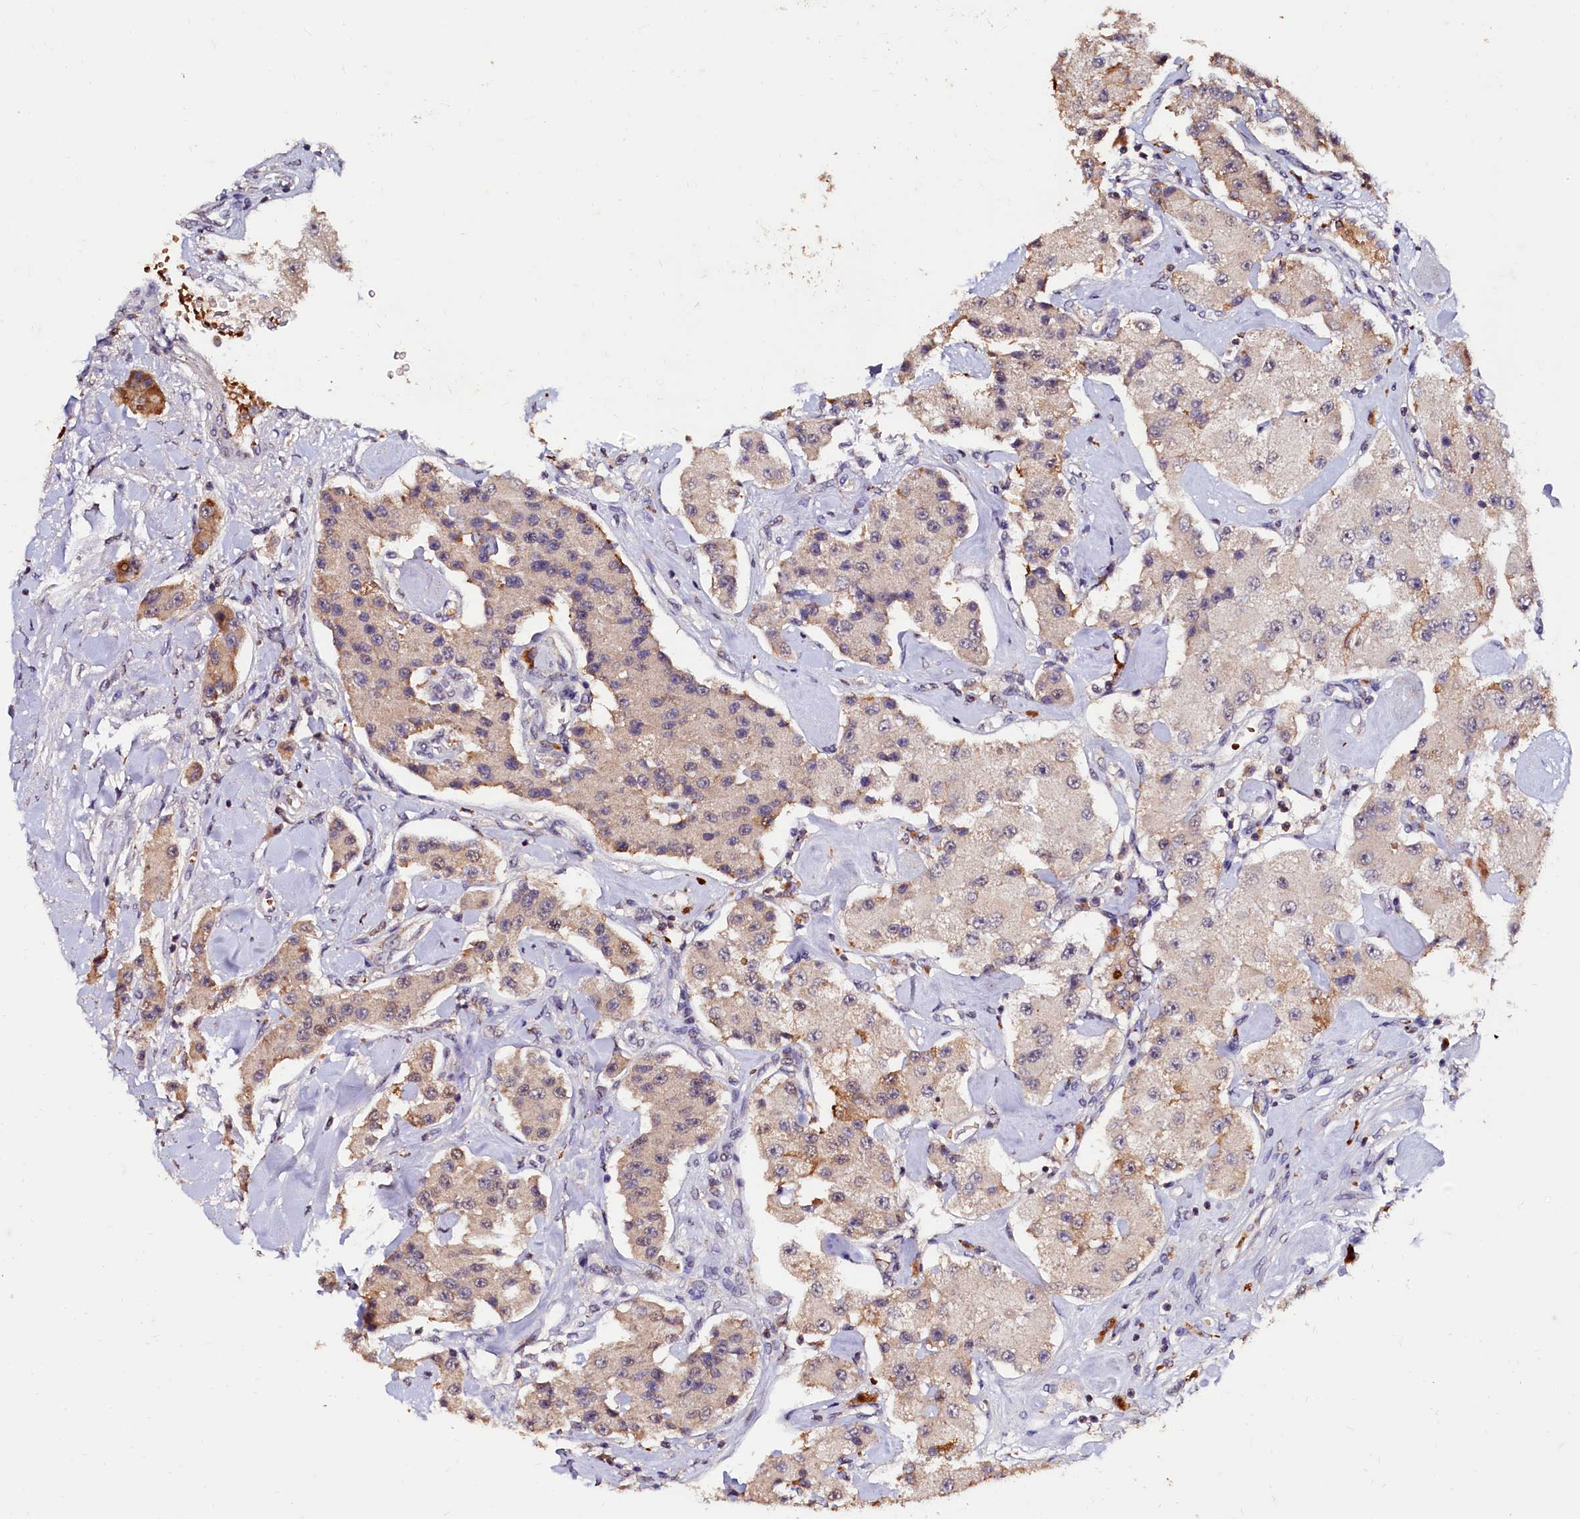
{"staining": {"intensity": "weak", "quantity": "<25%", "location": "cytoplasmic/membranous"}, "tissue": "carcinoid", "cell_type": "Tumor cells", "image_type": "cancer", "snomed": [{"axis": "morphology", "description": "Carcinoid, malignant, NOS"}, {"axis": "topography", "description": "Pancreas"}], "caption": "Carcinoid (malignant) stained for a protein using immunohistochemistry shows no expression tumor cells.", "gene": "CSTPP1", "patient": {"sex": "male", "age": 41}}